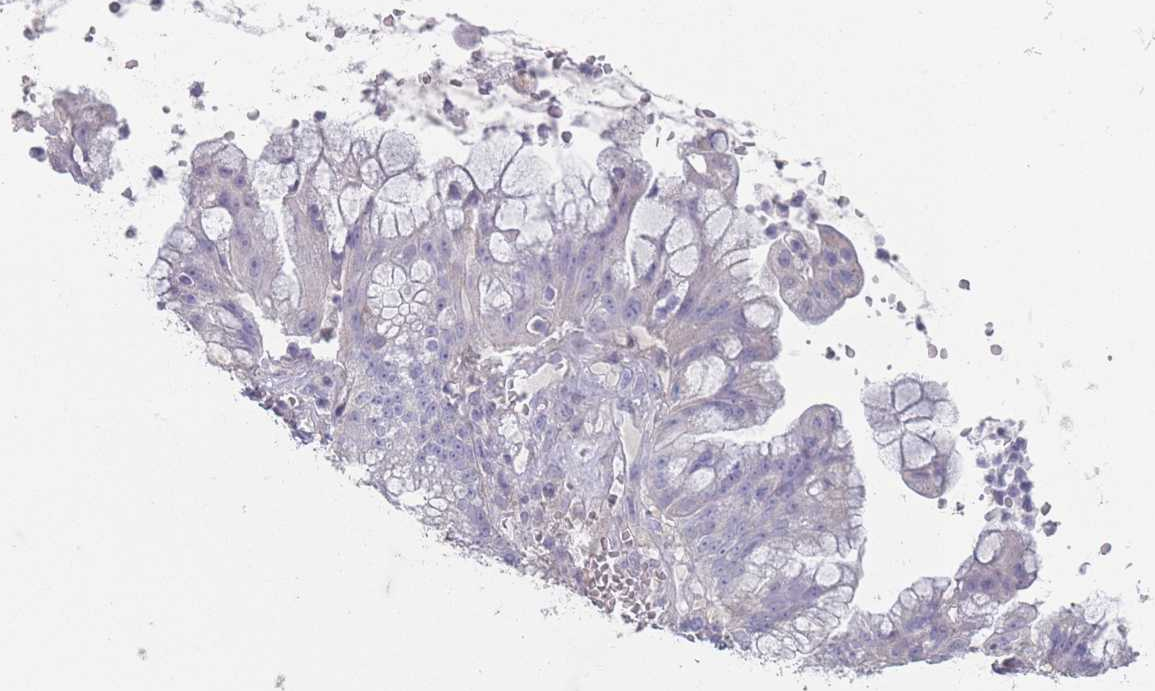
{"staining": {"intensity": "negative", "quantity": "none", "location": "none"}, "tissue": "ovarian cancer", "cell_type": "Tumor cells", "image_type": "cancer", "snomed": [{"axis": "morphology", "description": "Cystadenocarcinoma, mucinous, NOS"}, {"axis": "topography", "description": "Ovary"}], "caption": "Micrograph shows no significant protein positivity in tumor cells of ovarian cancer (mucinous cystadenocarcinoma). The staining was performed using DAB (3,3'-diaminobenzidine) to visualize the protein expression in brown, while the nuclei were stained in blue with hematoxylin (Magnification: 20x).", "gene": "RHBG", "patient": {"sex": "female", "age": 70}}